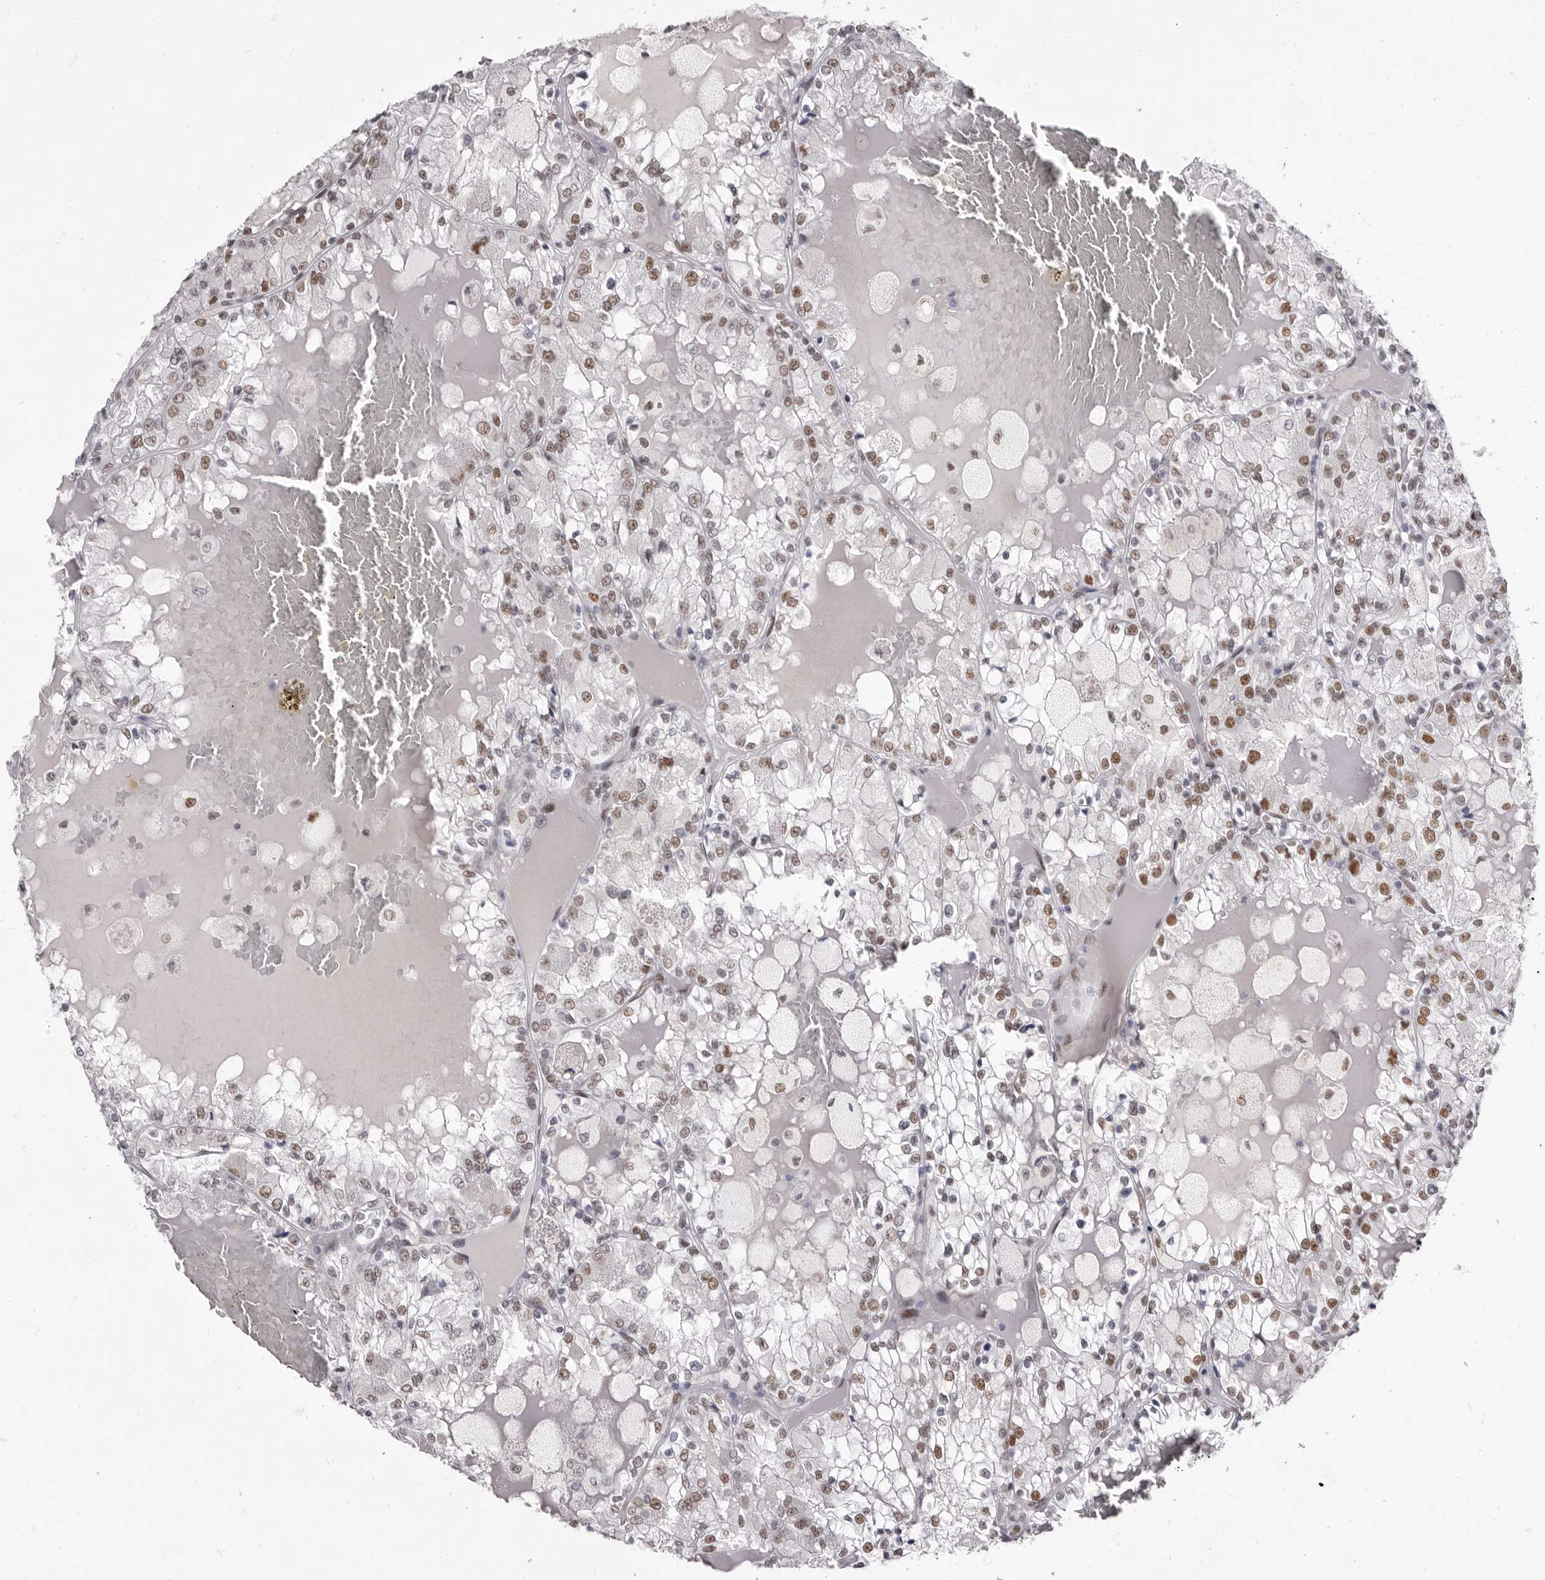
{"staining": {"intensity": "moderate", "quantity": ">75%", "location": "nuclear"}, "tissue": "renal cancer", "cell_type": "Tumor cells", "image_type": "cancer", "snomed": [{"axis": "morphology", "description": "Adenocarcinoma, NOS"}, {"axis": "topography", "description": "Kidney"}], "caption": "Brown immunohistochemical staining in renal adenocarcinoma shows moderate nuclear positivity in approximately >75% of tumor cells.", "gene": "ZNF326", "patient": {"sex": "female", "age": 56}}